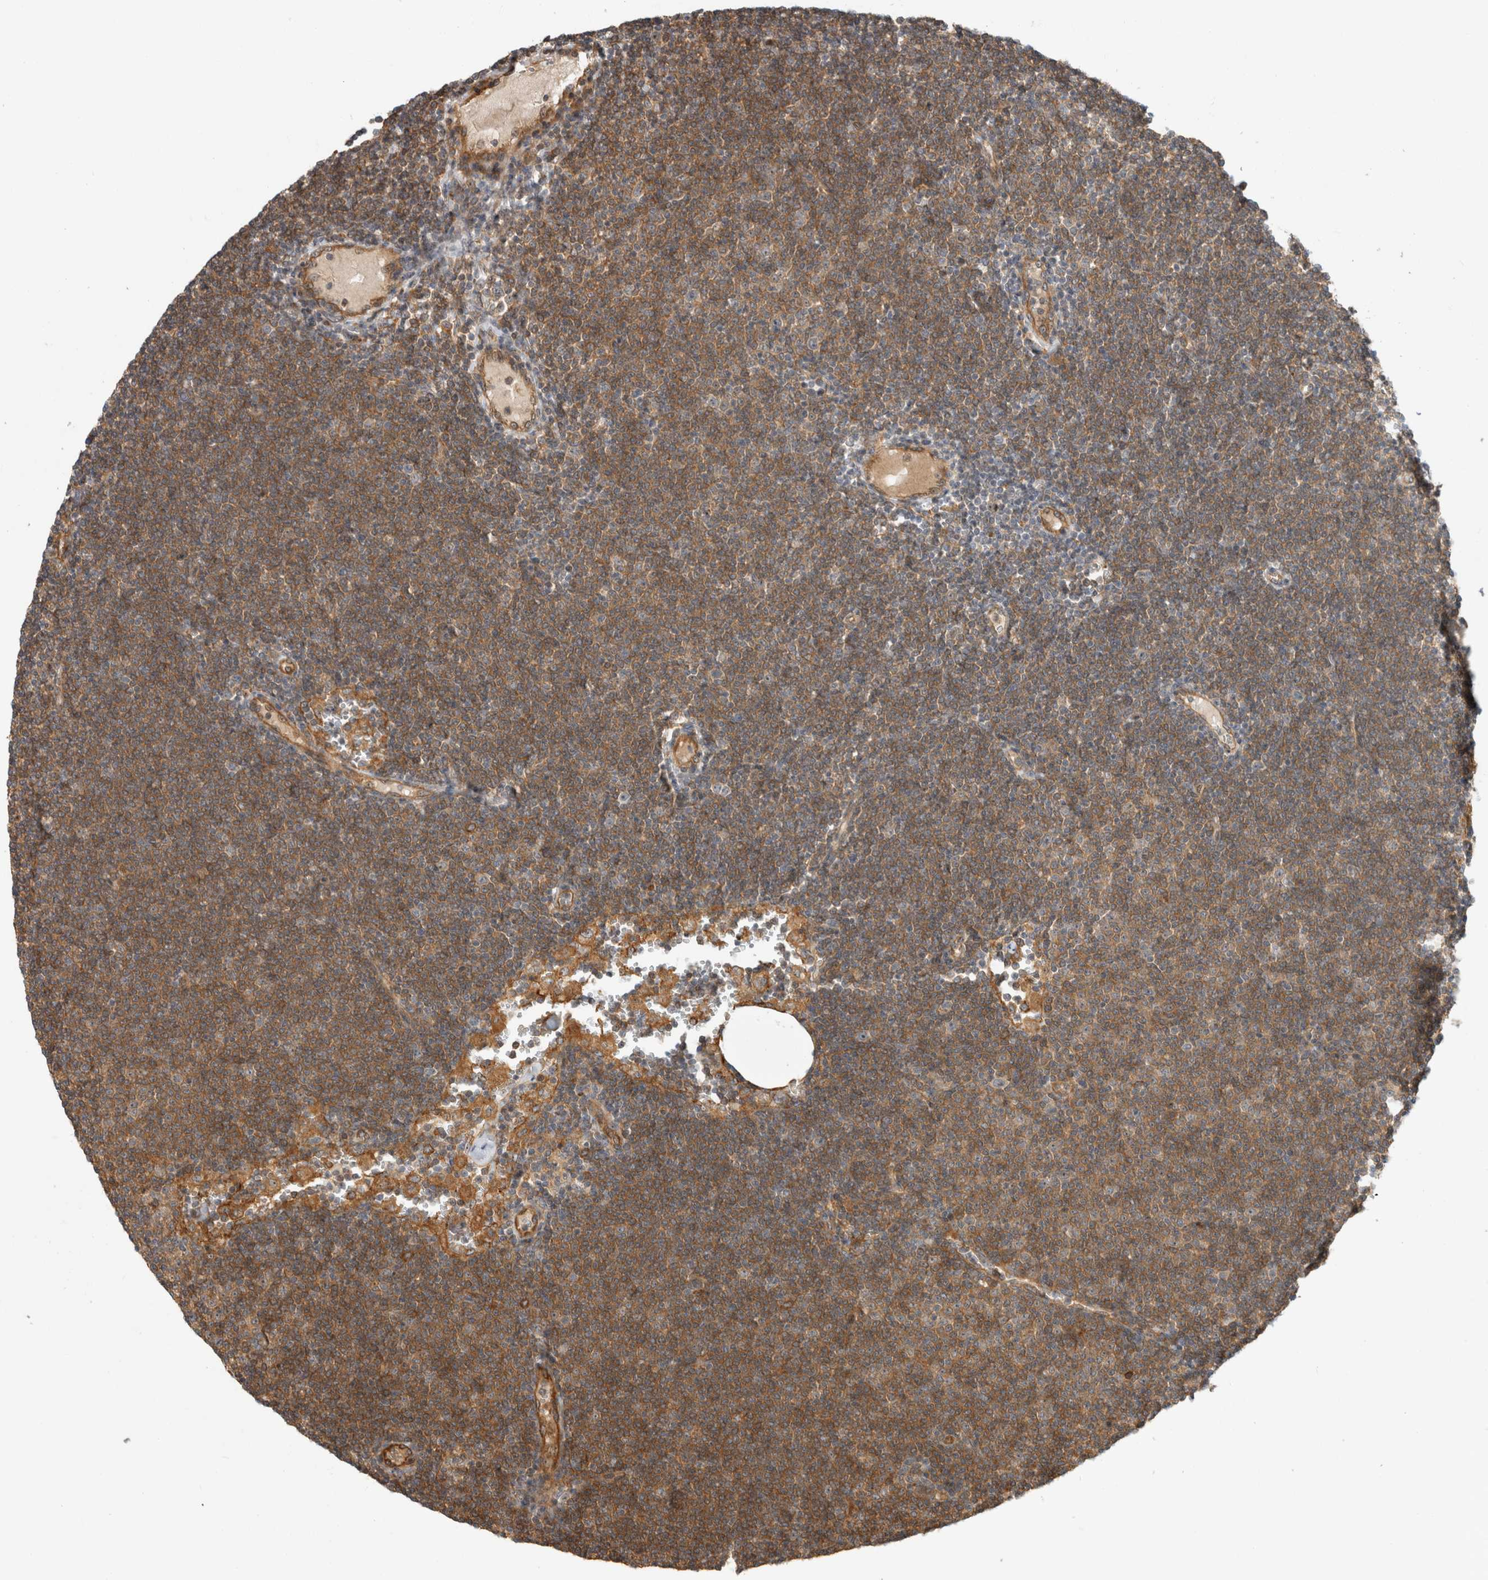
{"staining": {"intensity": "moderate", "quantity": ">75%", "location": "cytoplasmic/membranous"}, "tissue": "lymphoma", "cell_type": "Tumor cells", "image_type": "cancer", "snomed": [{"axis": "morphology", "description": "Malignant lymphoma, non-Hodgkin's type, Low grade"}, {"axis": "topography", "description": "Lymph node"}], "caption": "Protein expression analysis of human malignant lymphoma, non-Hodgkin's type (low-grade) reveals moderate cytoplasmic/membranous expression in approximately >75% of tumor cells.", "gene": "WASF2", "patient": {"sex": "female", "age": 53}}